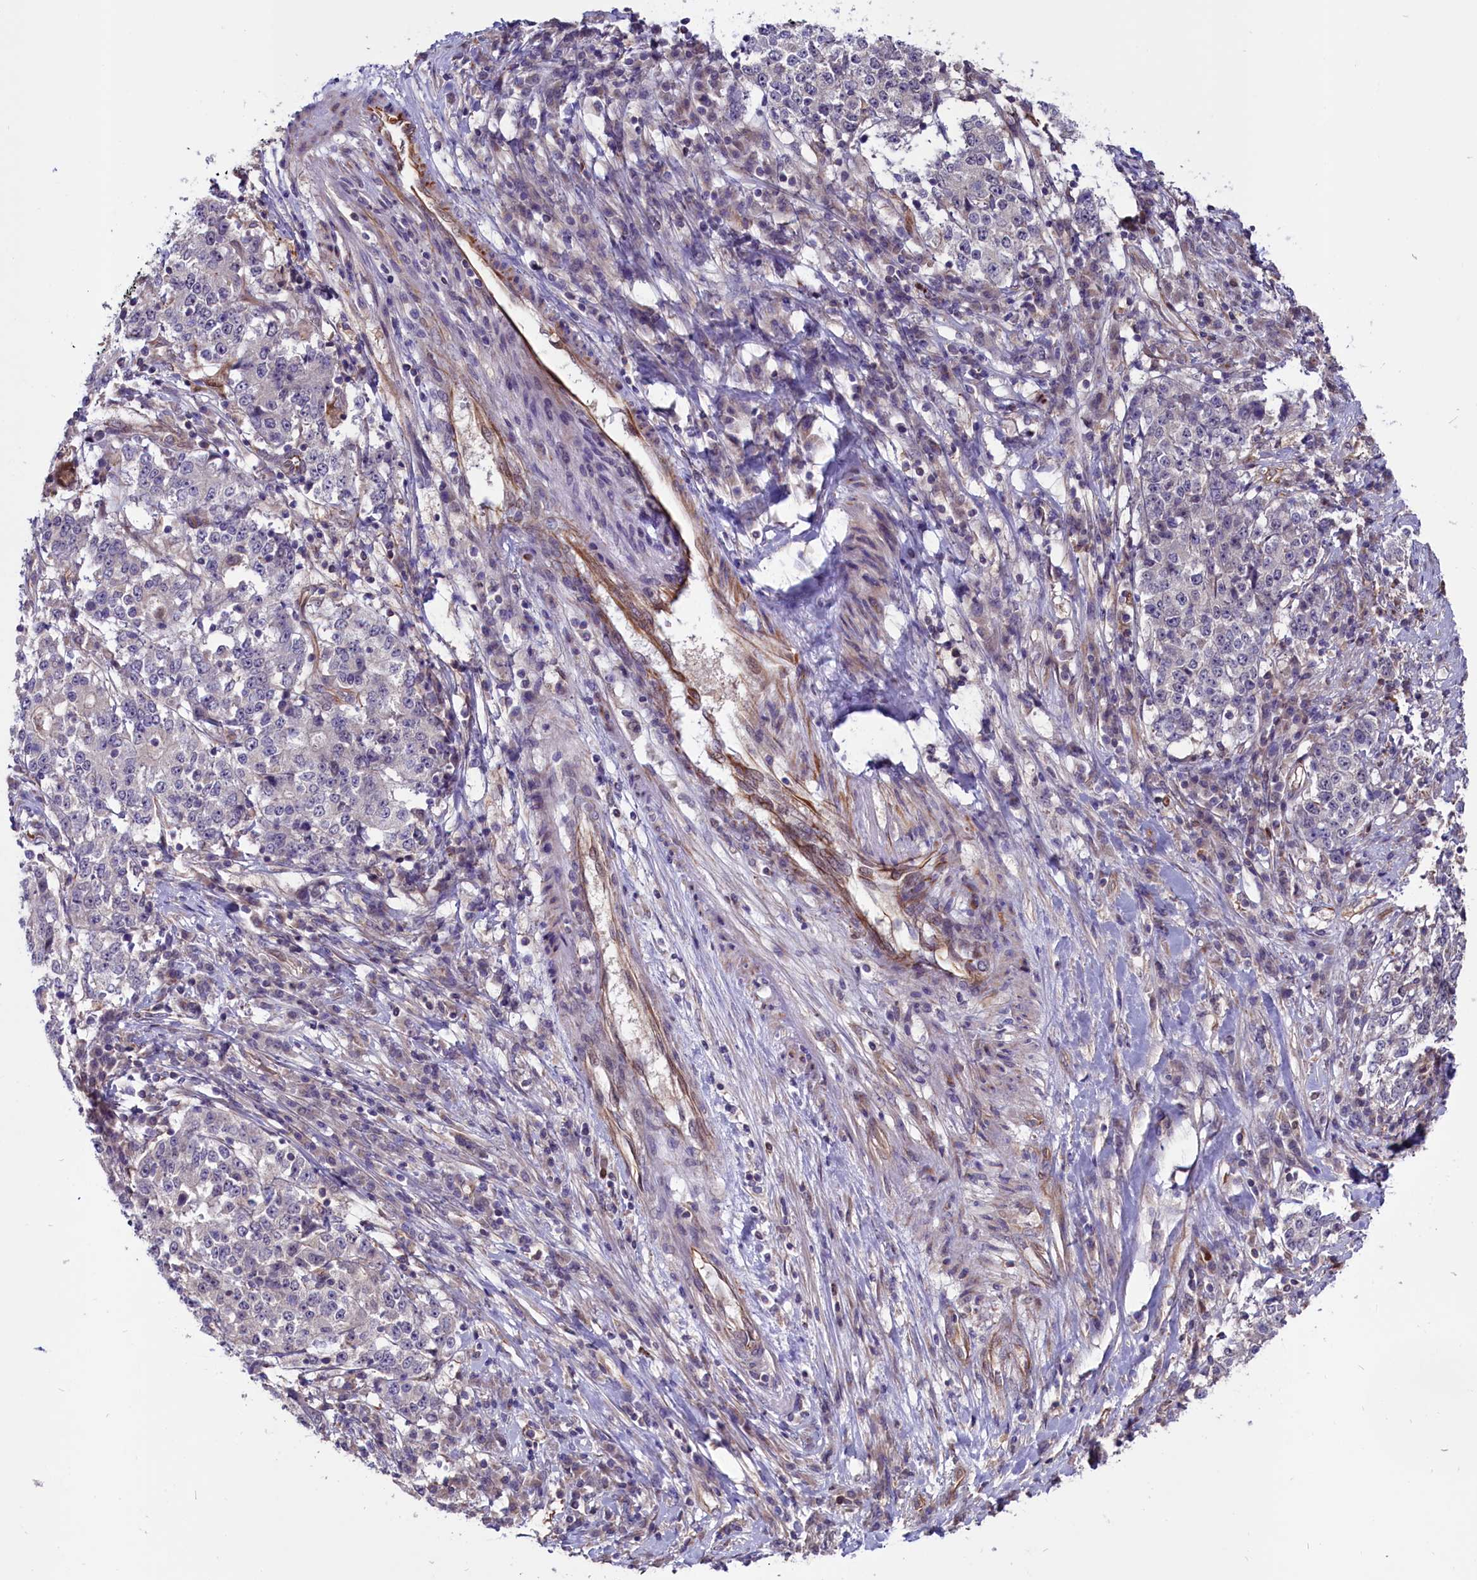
{"staining": {"intensity": "negative", "quantity": "none", "location": "none"}, "tissue": "stomach cancer", "cell_type": "Tumor cells", "image_type": "cancer", "snomed": [{"axis": "morphology", "description": "Adenocarcinoma, NOS"}, {"axis": "topography", "description": "Stomach"}], "caption": "Tumor cells are negative for protein expression in human stomach cancer. (DAB immunohistochemistry (IHC) visualized using brightfield microscopy, high magnification).", "gene": "PDILT", "patient": {"sex": "male", "age": 59}}